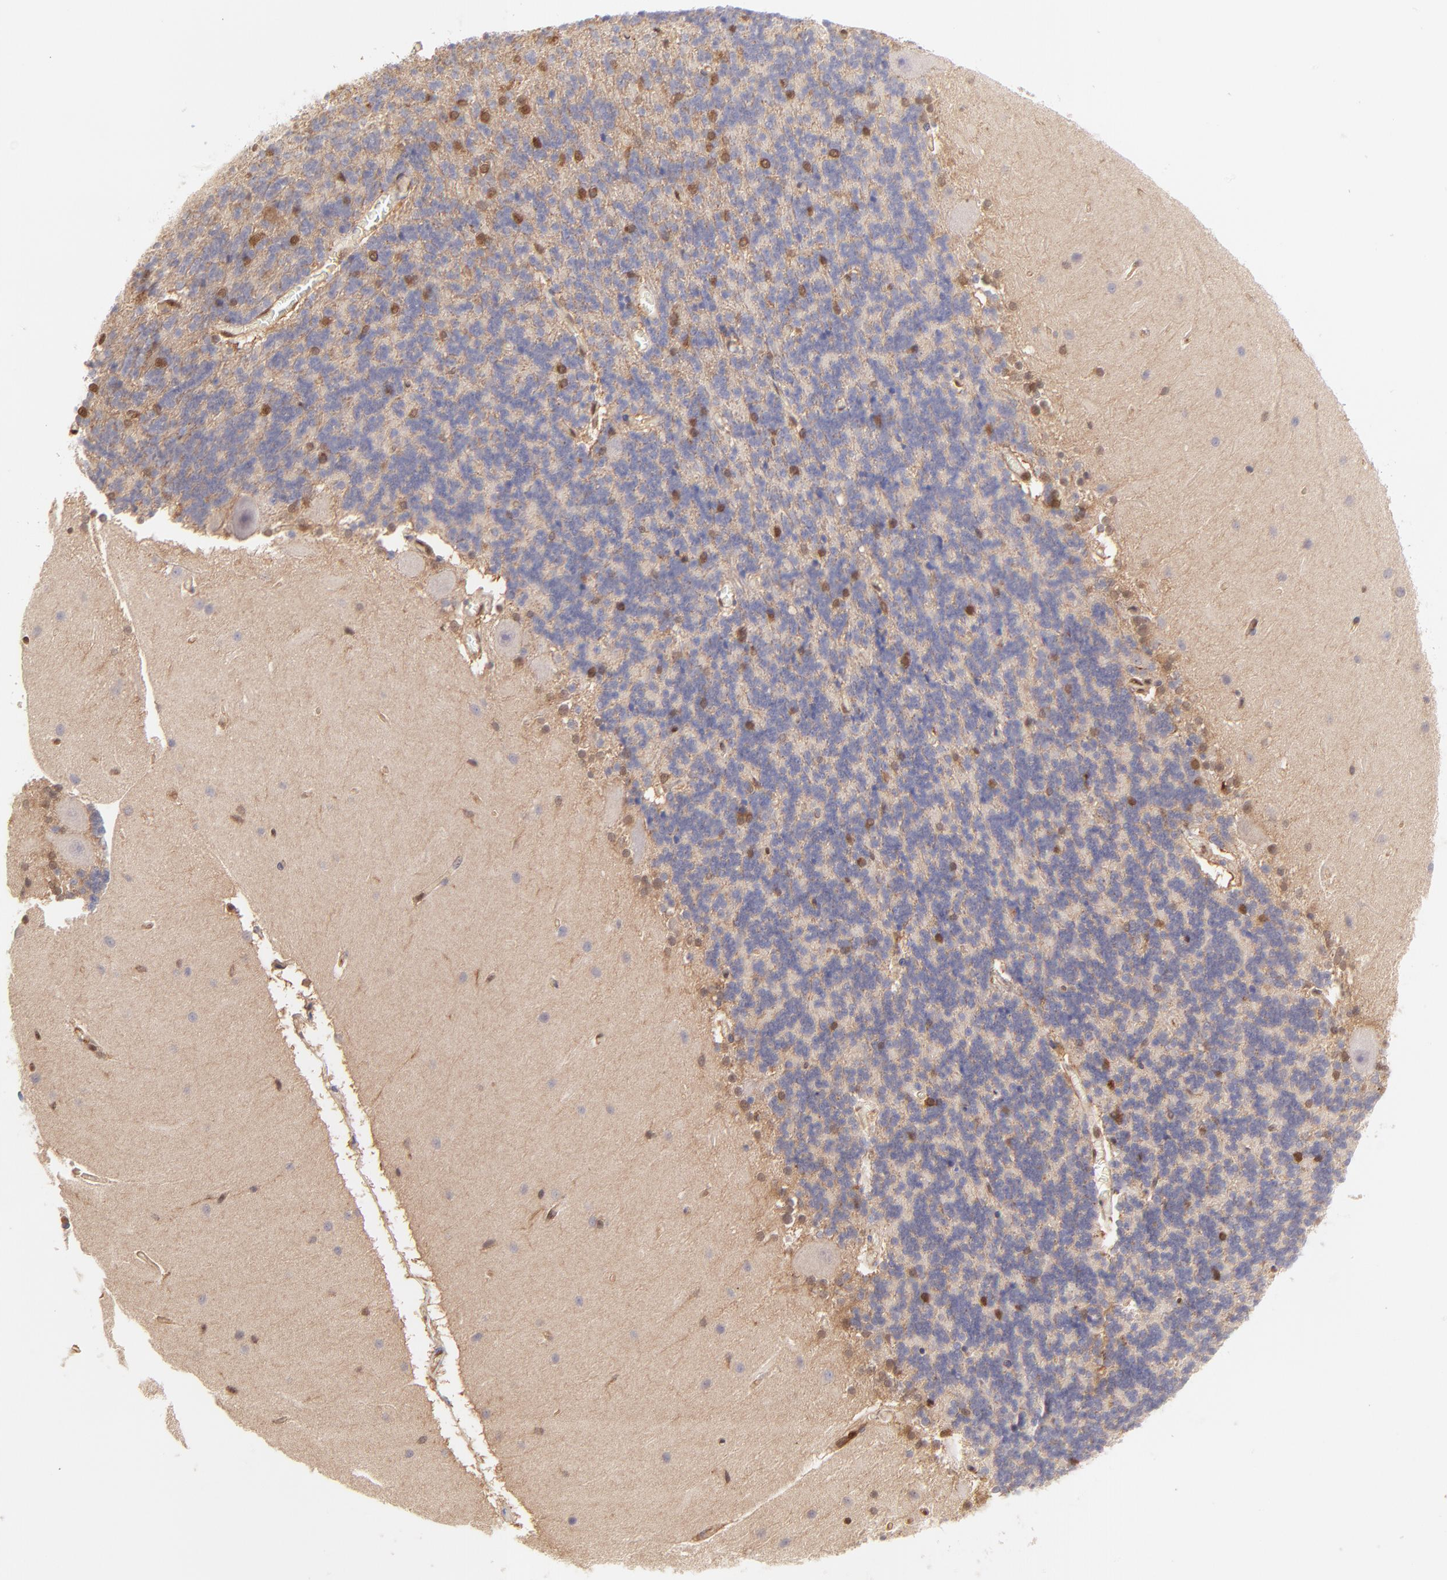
{"staining": {"intensity": "moderate", "quantity": "<25%", "location": "cytoplasmic/membranous,nuclear"}, "tissue": "cerebellum", "cell_type": "Cells in granular layer", "image_type": "normal", "snomed": [{"axis": "morphology", "description": "Normal tissue, NOS"}, {"axis": "topography", "description": "Cerebellum"}], "caption": "Immunohistochemical staining of benign cerebellum exhibits moderate cytoplasmic/membranous,nuclear protein expression in approximately <25% of cells in granular layer. The protein is stained brown, and the nuclei are stained in blue (DAB IHC with brightfield microscopy, high magnification).", "gene": "HYAL1", "patient": {"sex": "female", "age": 54}}